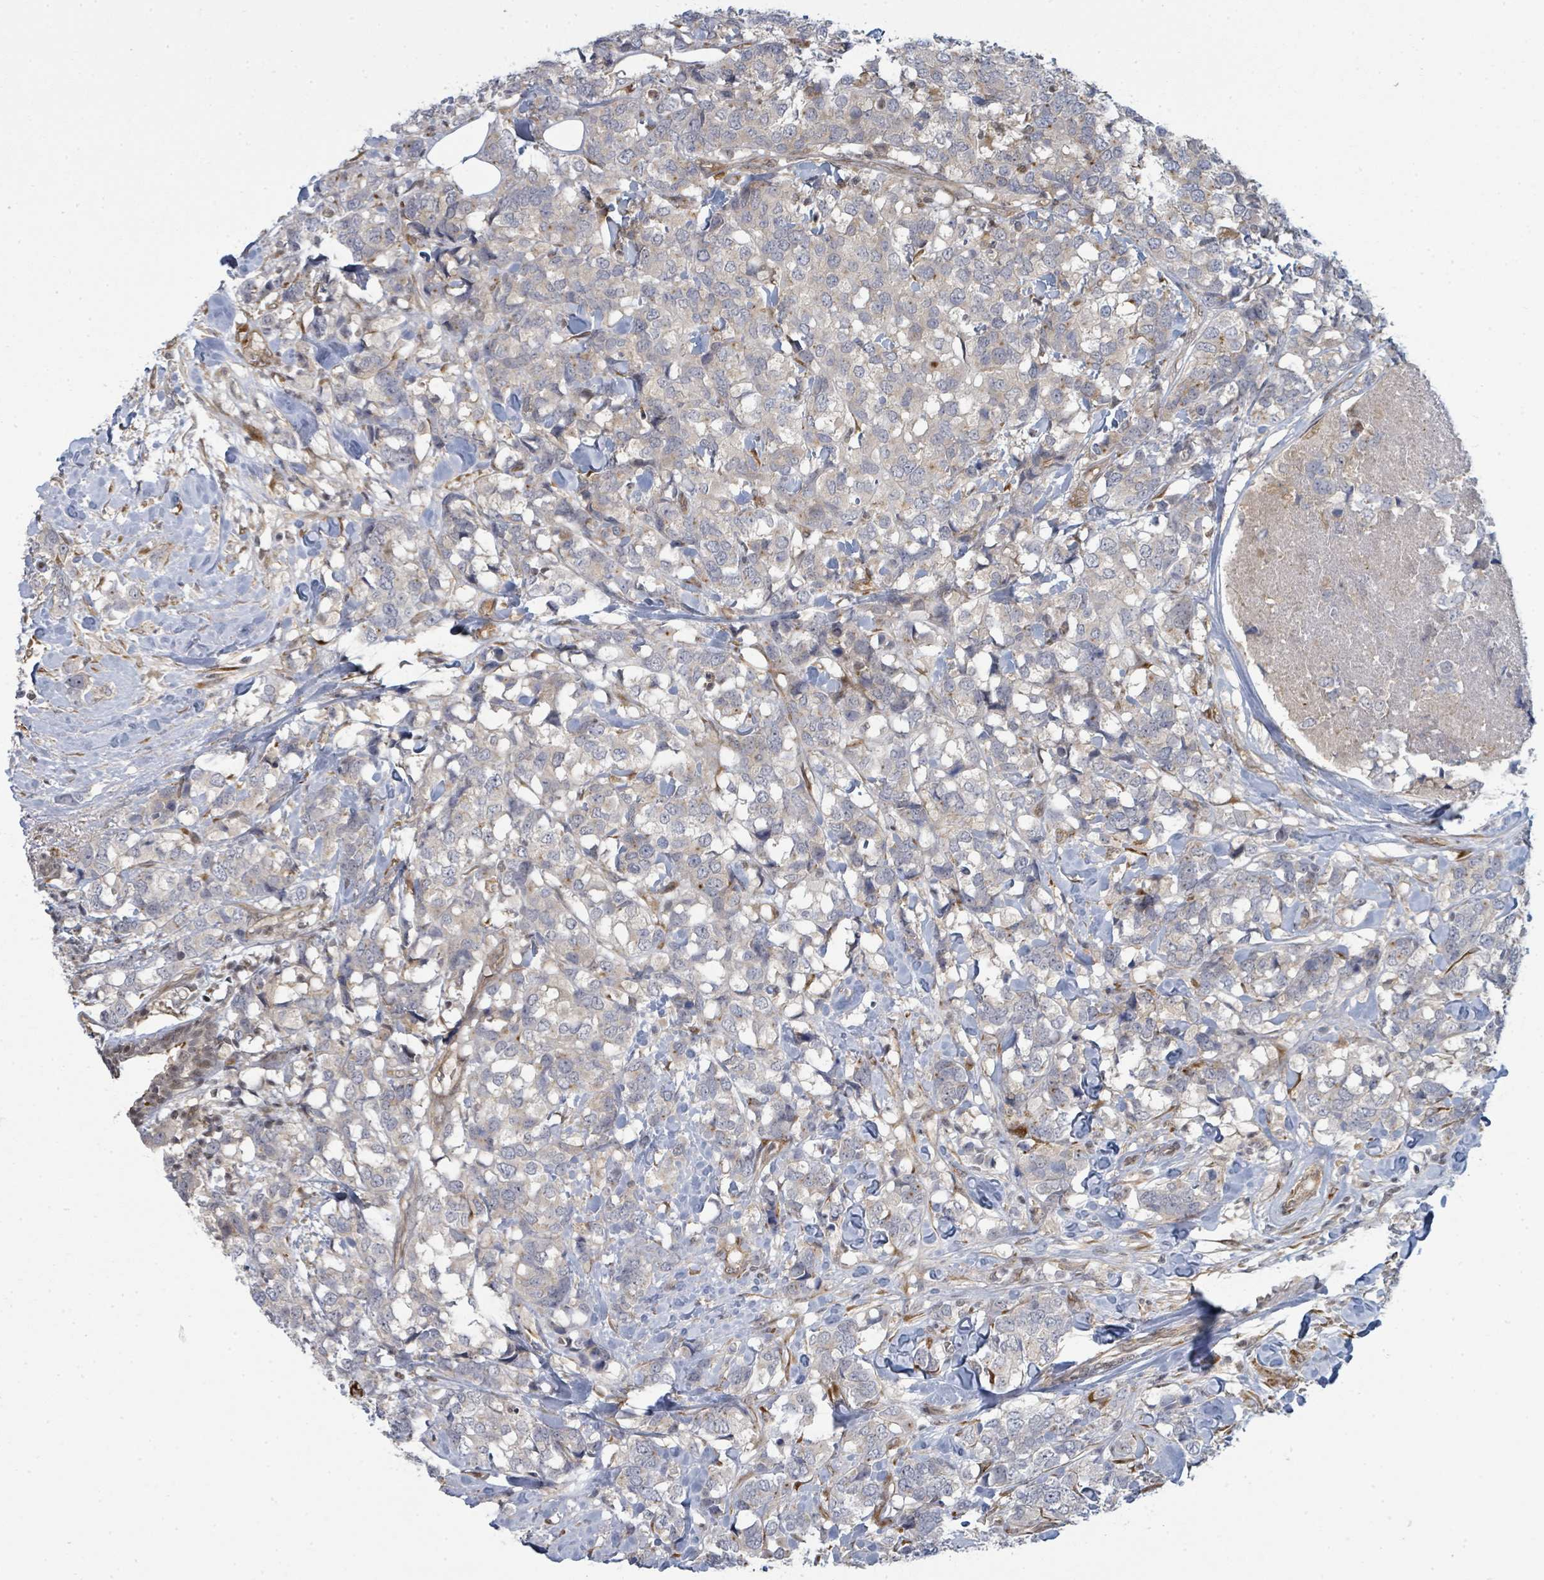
{"staining": {"intensity": "negative", "quantity": "none", "location": "none"}, "tissue": "breast cancer", "cell_type": "Tumor cells", "image_type": "cancer", "snomed": [{"axis": "morphology", "description": "Lobular carcinoma"}, {"axis": "topography", "description": "Breast"}], "caption": "IHC image of neoplastic tissue: breast cancer stained with DAB displays no significant protein staining in tumor cells. (Stains: DAB (3,3'-diaminobenzidine) immunohistochemistry (IHC) with hematoxylin counter stain, Microscopy: brightfield microscopy at high magnification).", "gene": "PSMG2", "patient": {"sex": "female", "age": 59}}